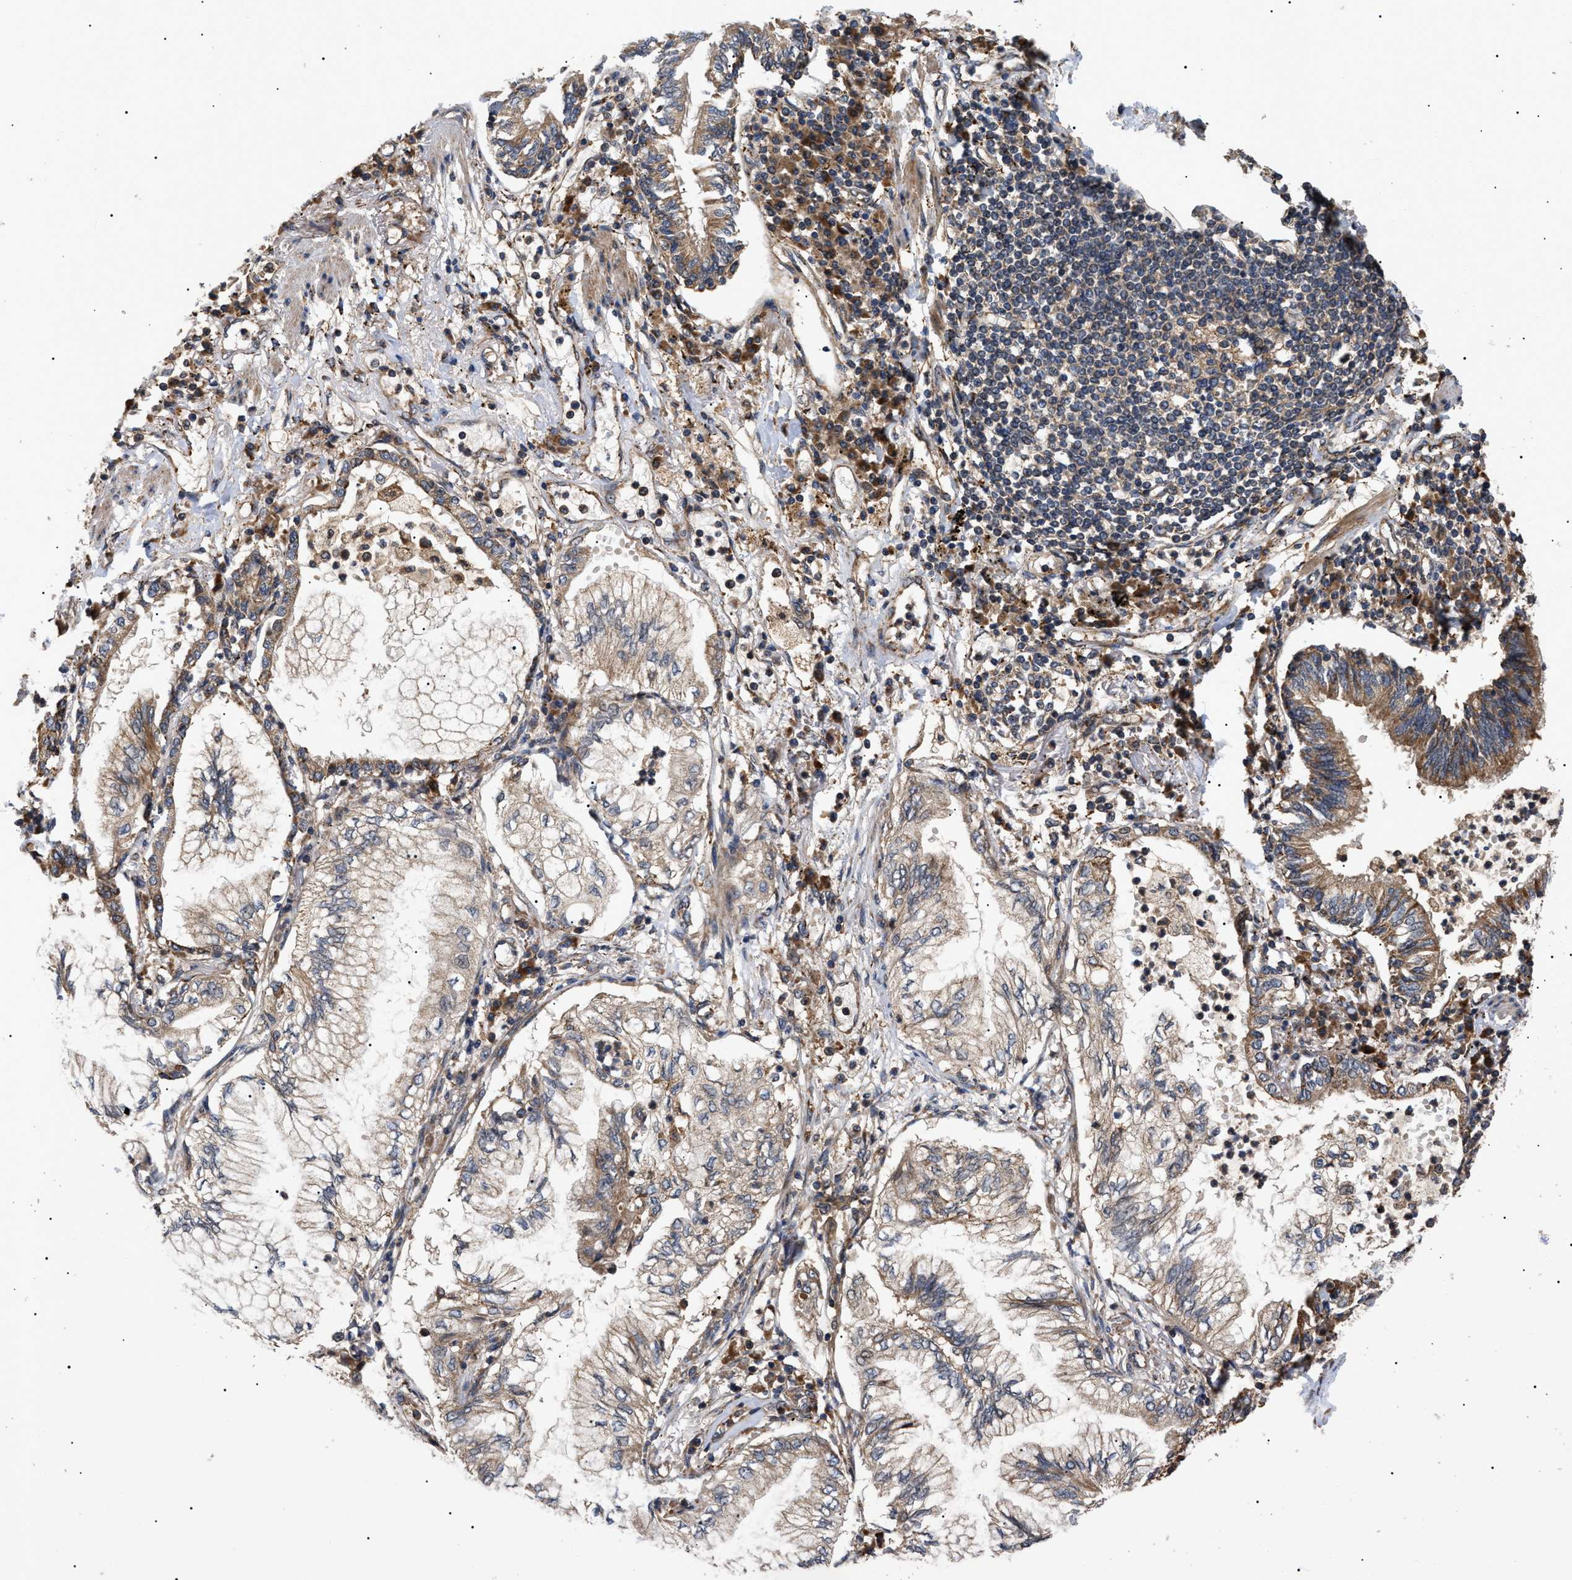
{"staining": {"intensity": "moderate", "quantity": ">75%", "location": "cytoplasmic/membranous"}, "tissue": "lung cancer", "cell_type": "Tumor cells", "image_type": "cancer", "snomed": [{"axis": "morphology", "description": "Normal tissue, NOS"}, {"axis": "morphology", "description": "Adenocarcinoma, NOS"}, {"axis": "topography", "description": "Bronchus"}, {"axis": "topography", "description": "Lung"}], "caption": "Protein staining reveals moderate cytoplasmic/membranous staining in about >75% of tumor cells in lung cancer (adenocarcinoma).", "gene": "ASTL", "patient": {"sex": "female", "age": 70}}